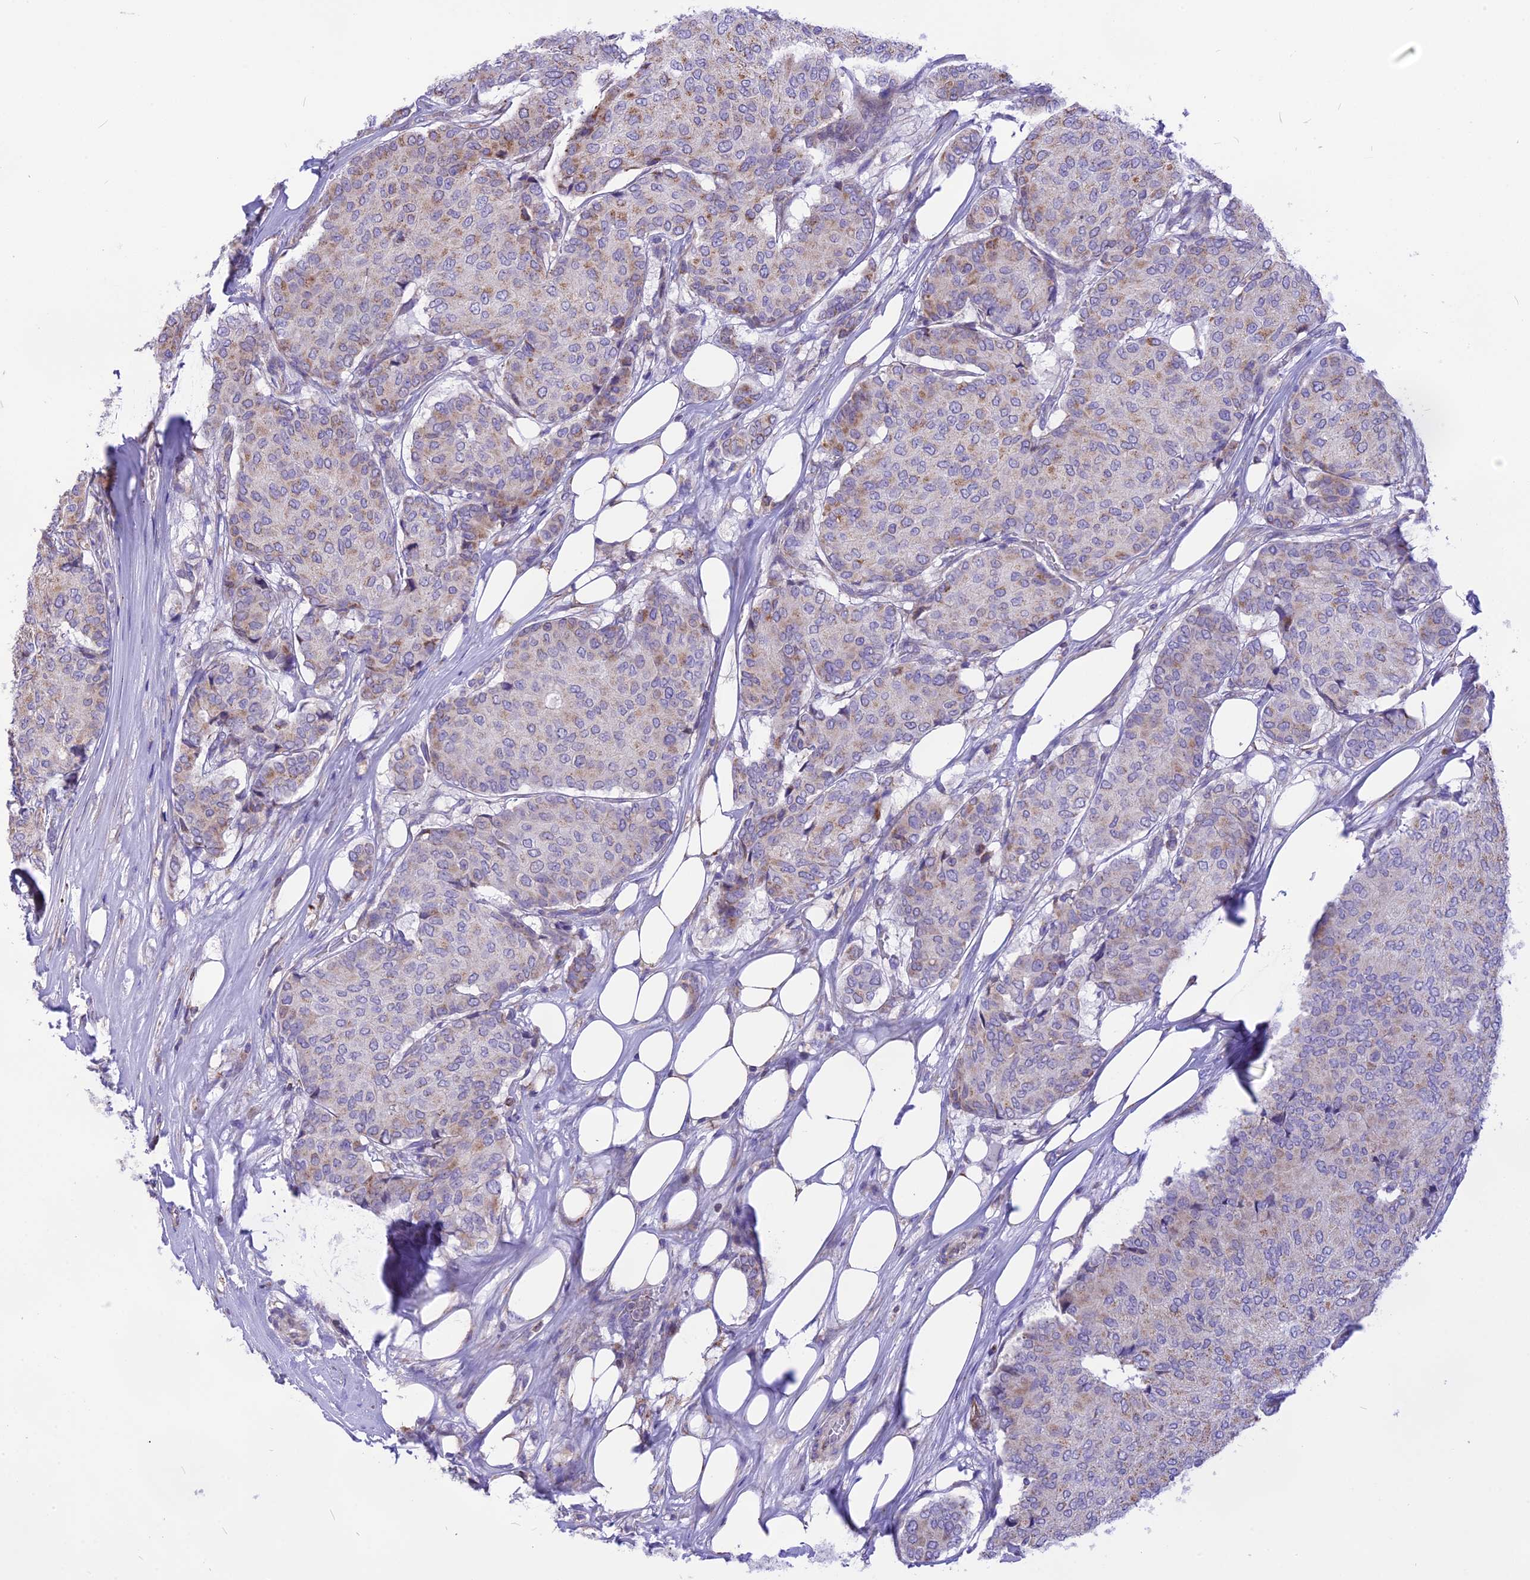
{"staining": {"intensity": "moderate", "quantity": "<25%", "location": "cytoplasmic/membranous"}, "tissue": "breast cancer", "cell_type": "Tumor cells", "image_type": "cancer", "snomed": [{"axis": "morphology", "description": "Duct carcinoma"}, {"axis": "topography", "description": "Breast"}], "caption": "Immunohistochemical staining of human breast intraductal carcinoma displays low levels of moderate cytoplasmic/membranous protein positivity in about <25% of tumor cells.", "gene": "DOC2B", "patient": {"sex": "female", "age": 75}}